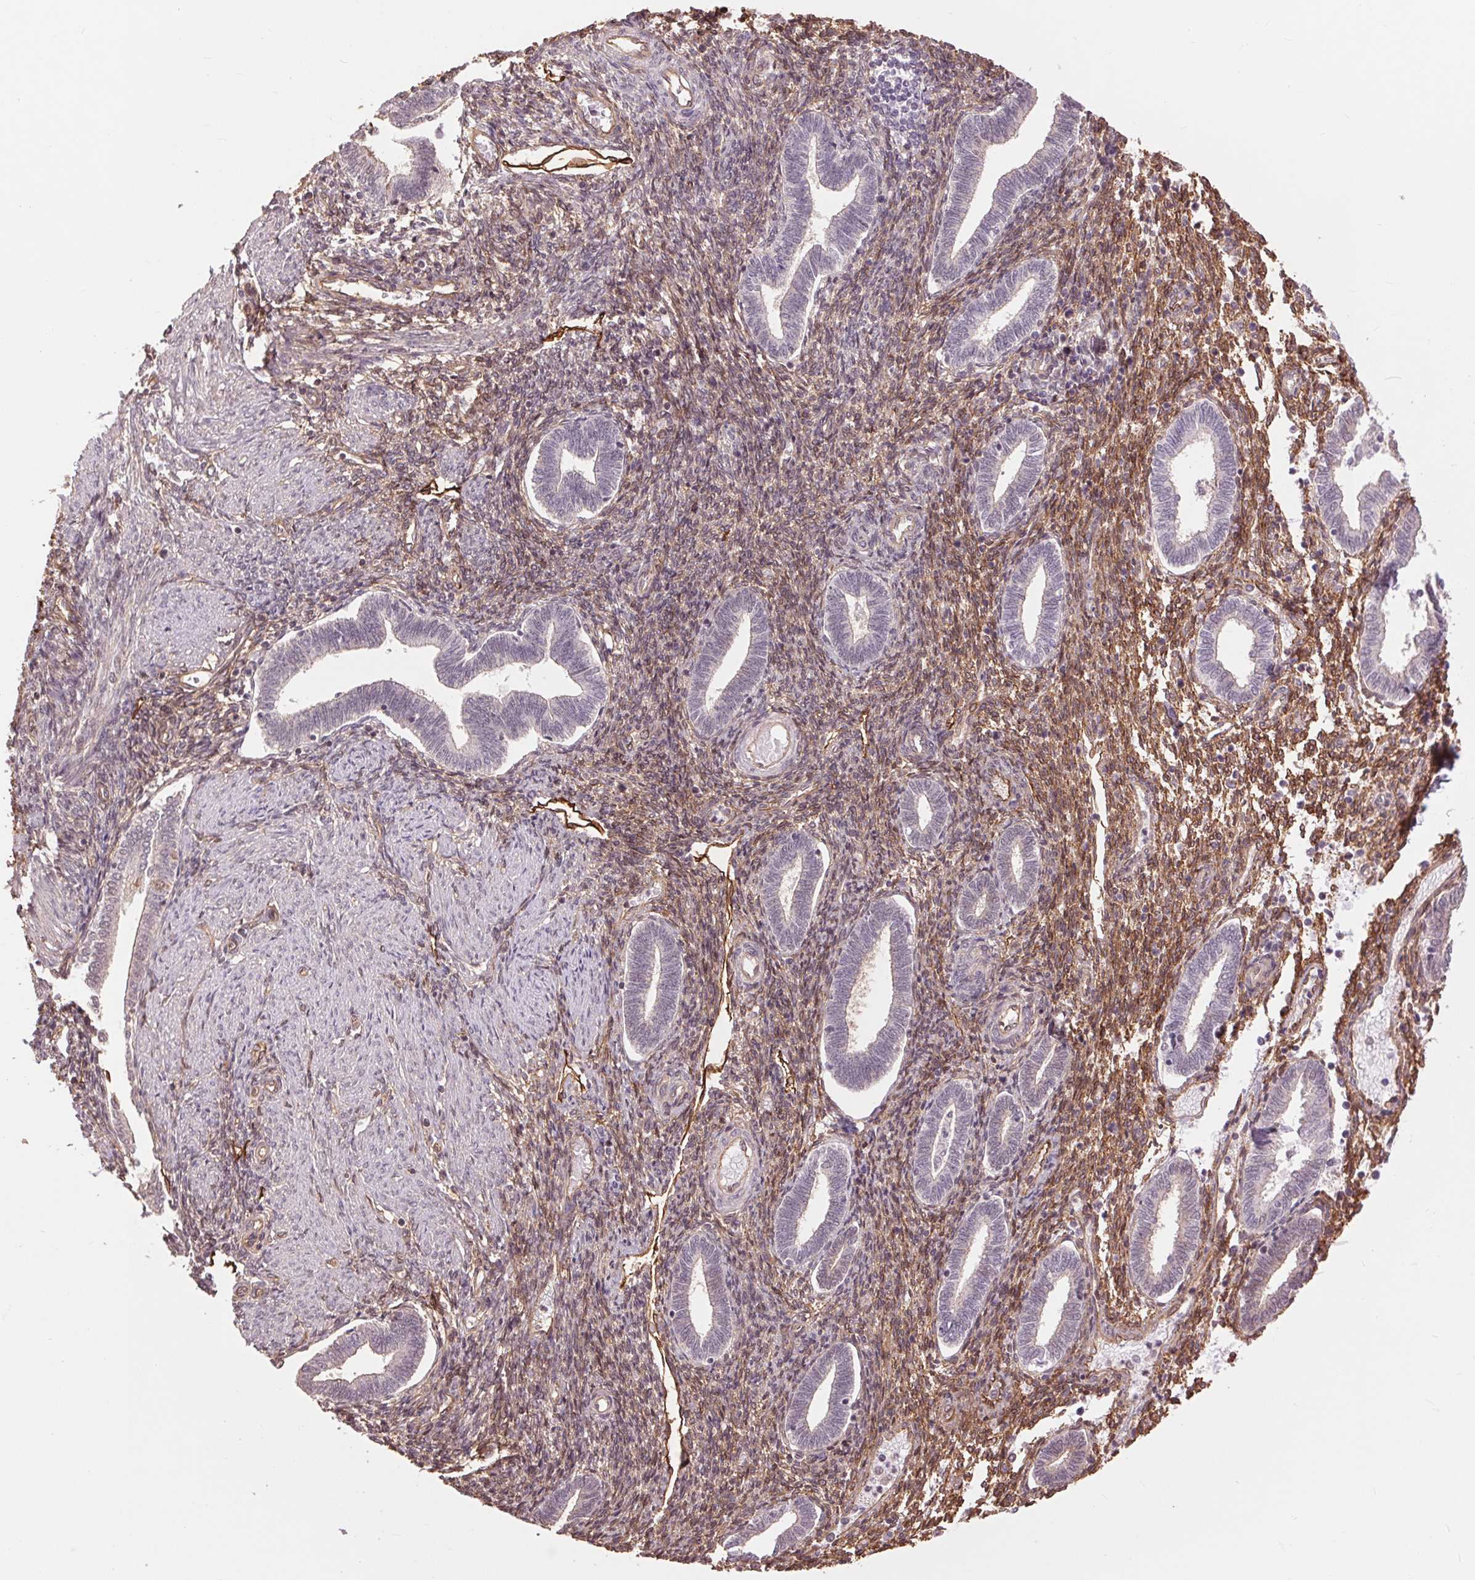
{"staining": {"intensity": "moderate", "quantity": "25%-75%", "location": "cytoplasmic/membranous"}, "tissue": "endometrium", "cell_type": "Cells in endometrial stroma", "image_type": "normal", "snomed": [{"axis": "morphology", "description": "Normal tissue, NOS"}, {"axis": "topography", "description": "Endometrium"}], "caption": "This photomicrograph shows immunohistochemistry (IHC) staining of unremarkable endometrium, with medium moderate cytoplasmic/membranous expression in approximately 25%-75% of cells in endometrial stroma.", "gene": "PALM", "patient": {"sex": "female", "age": 42}}